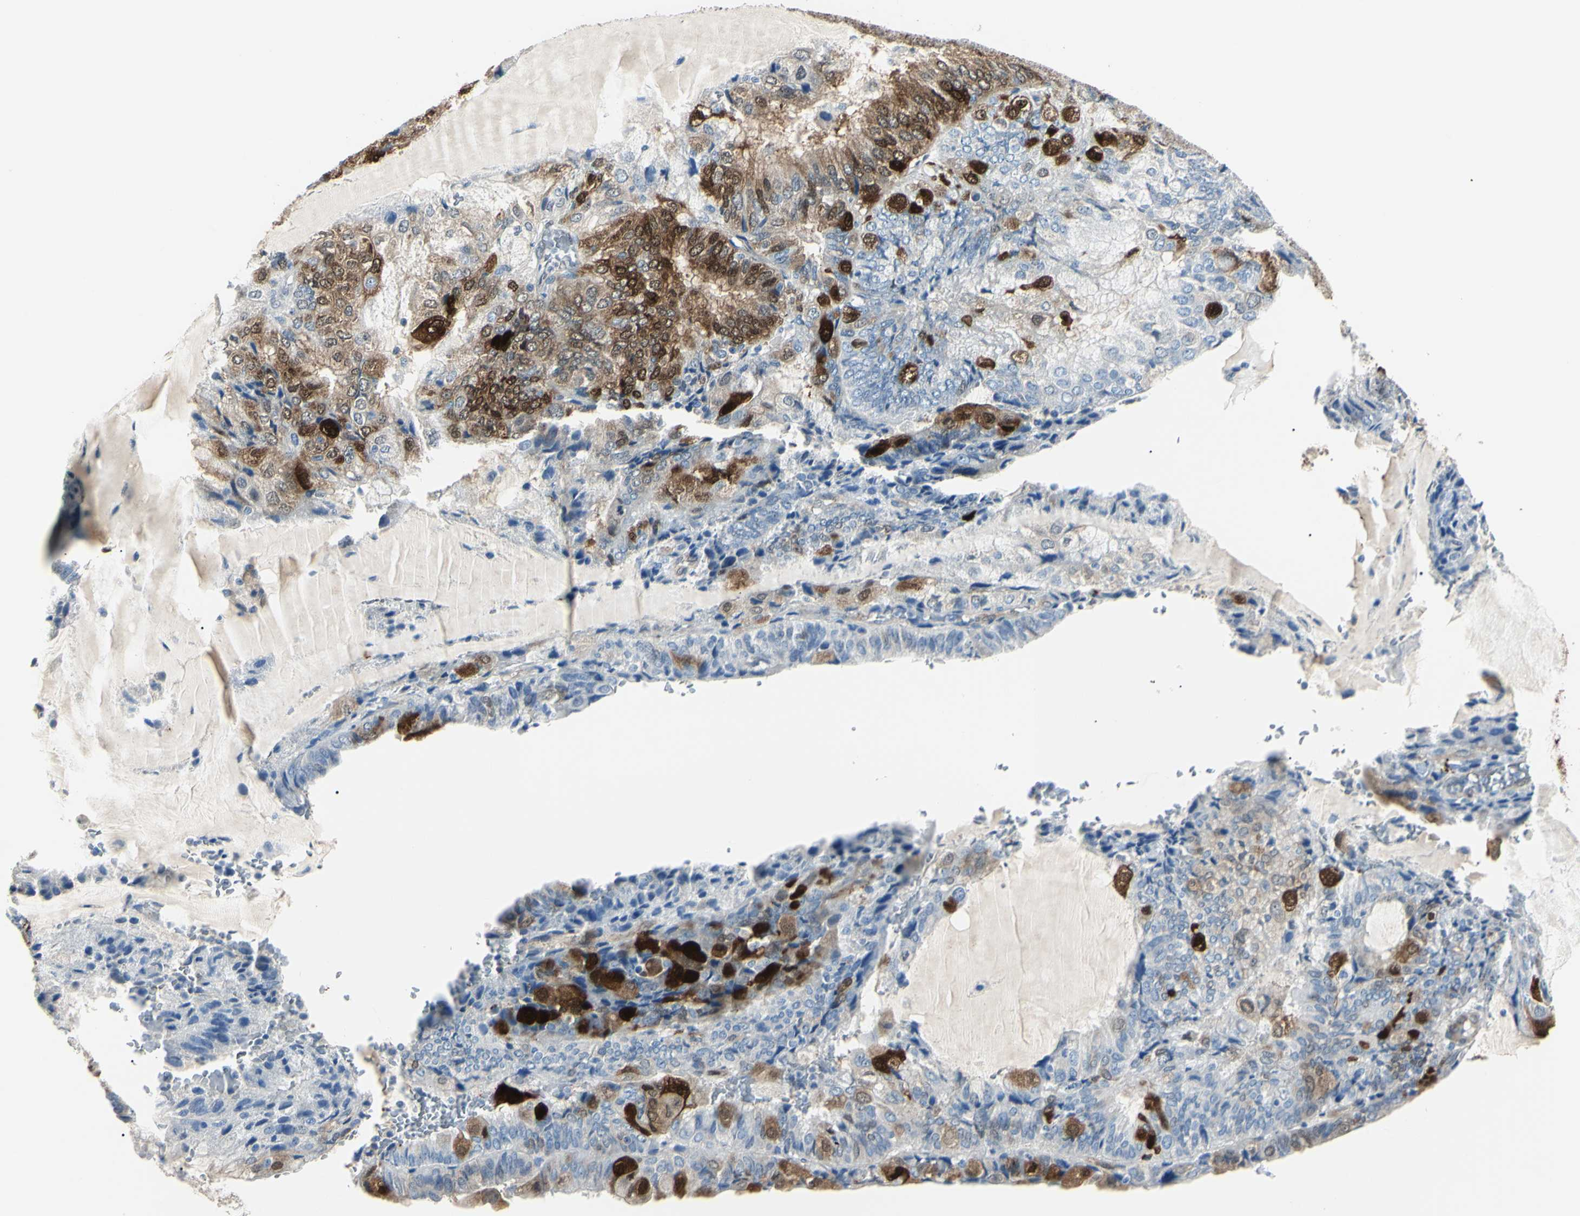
{"staining": {"intensity": "strong", "quantity": "<25%", "location": "cytoplasmic/membranous,nuclear"}, "tissue": "endometrial cancer", "cell_type": "Tumor cells", "image_type": "cancer", "snomed": [{"axis": "morphology", "description": "Adenocarcinoma, NOS"}, {"axis": "topography", "description": "Endometrium"}], "caption": "Adenocarcinoma (endometrial) stained with DAB IHC demonstrates medium levels of strong cytoplasmic/membranous and nuclear staining in approximately <25% of tumor cells. Ihc stains the protein in brown and the nuclei are stained blue.", "gene": "AKR1C3", "patient": {"sex": "female", "age": 81}}